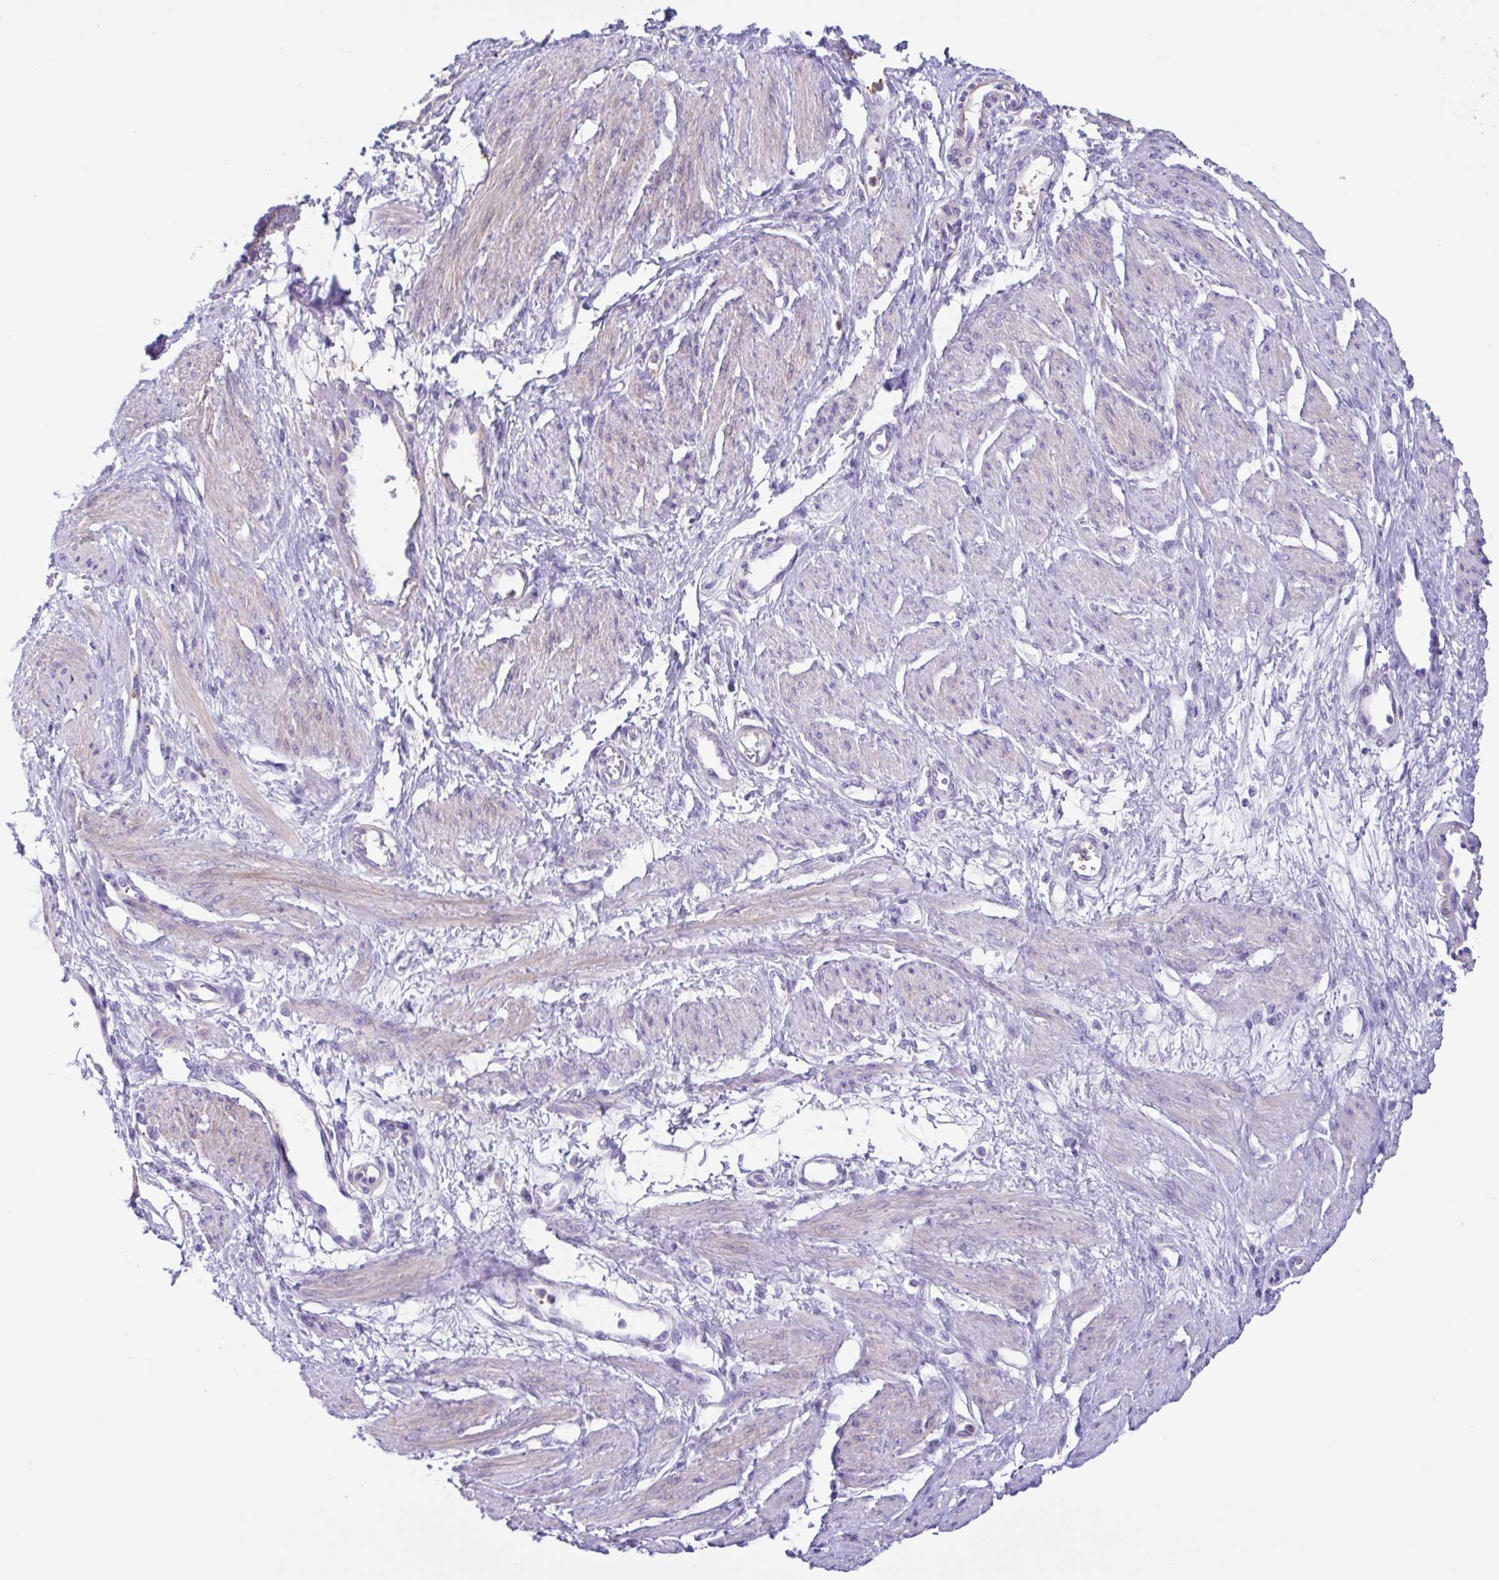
{"staining": {"intensity": "negative", "quantity": "none", "location": "none"}, "tissue": "smooth muscle", "cell_type": "Smooth muscle cells", "image_type": "normal", "snomed": [{"axis": "morphology", "description": "Normal tissue, NOS"}, {"axis": "topography", "description": "Smooth muscle"}, {"axis": "topography", "description": "Uterus"}], "caption": "A photomicrograph of human smooth muscle is negative for staining in smooth muscle cells. The staining is performed using DAB (3,3'-diaminobenzidine) brown chromogen with nuclei counter-stained in using hematoxylin.", "gene": "CYP11B1", "patient": {"sex": "female", "age": 39}}